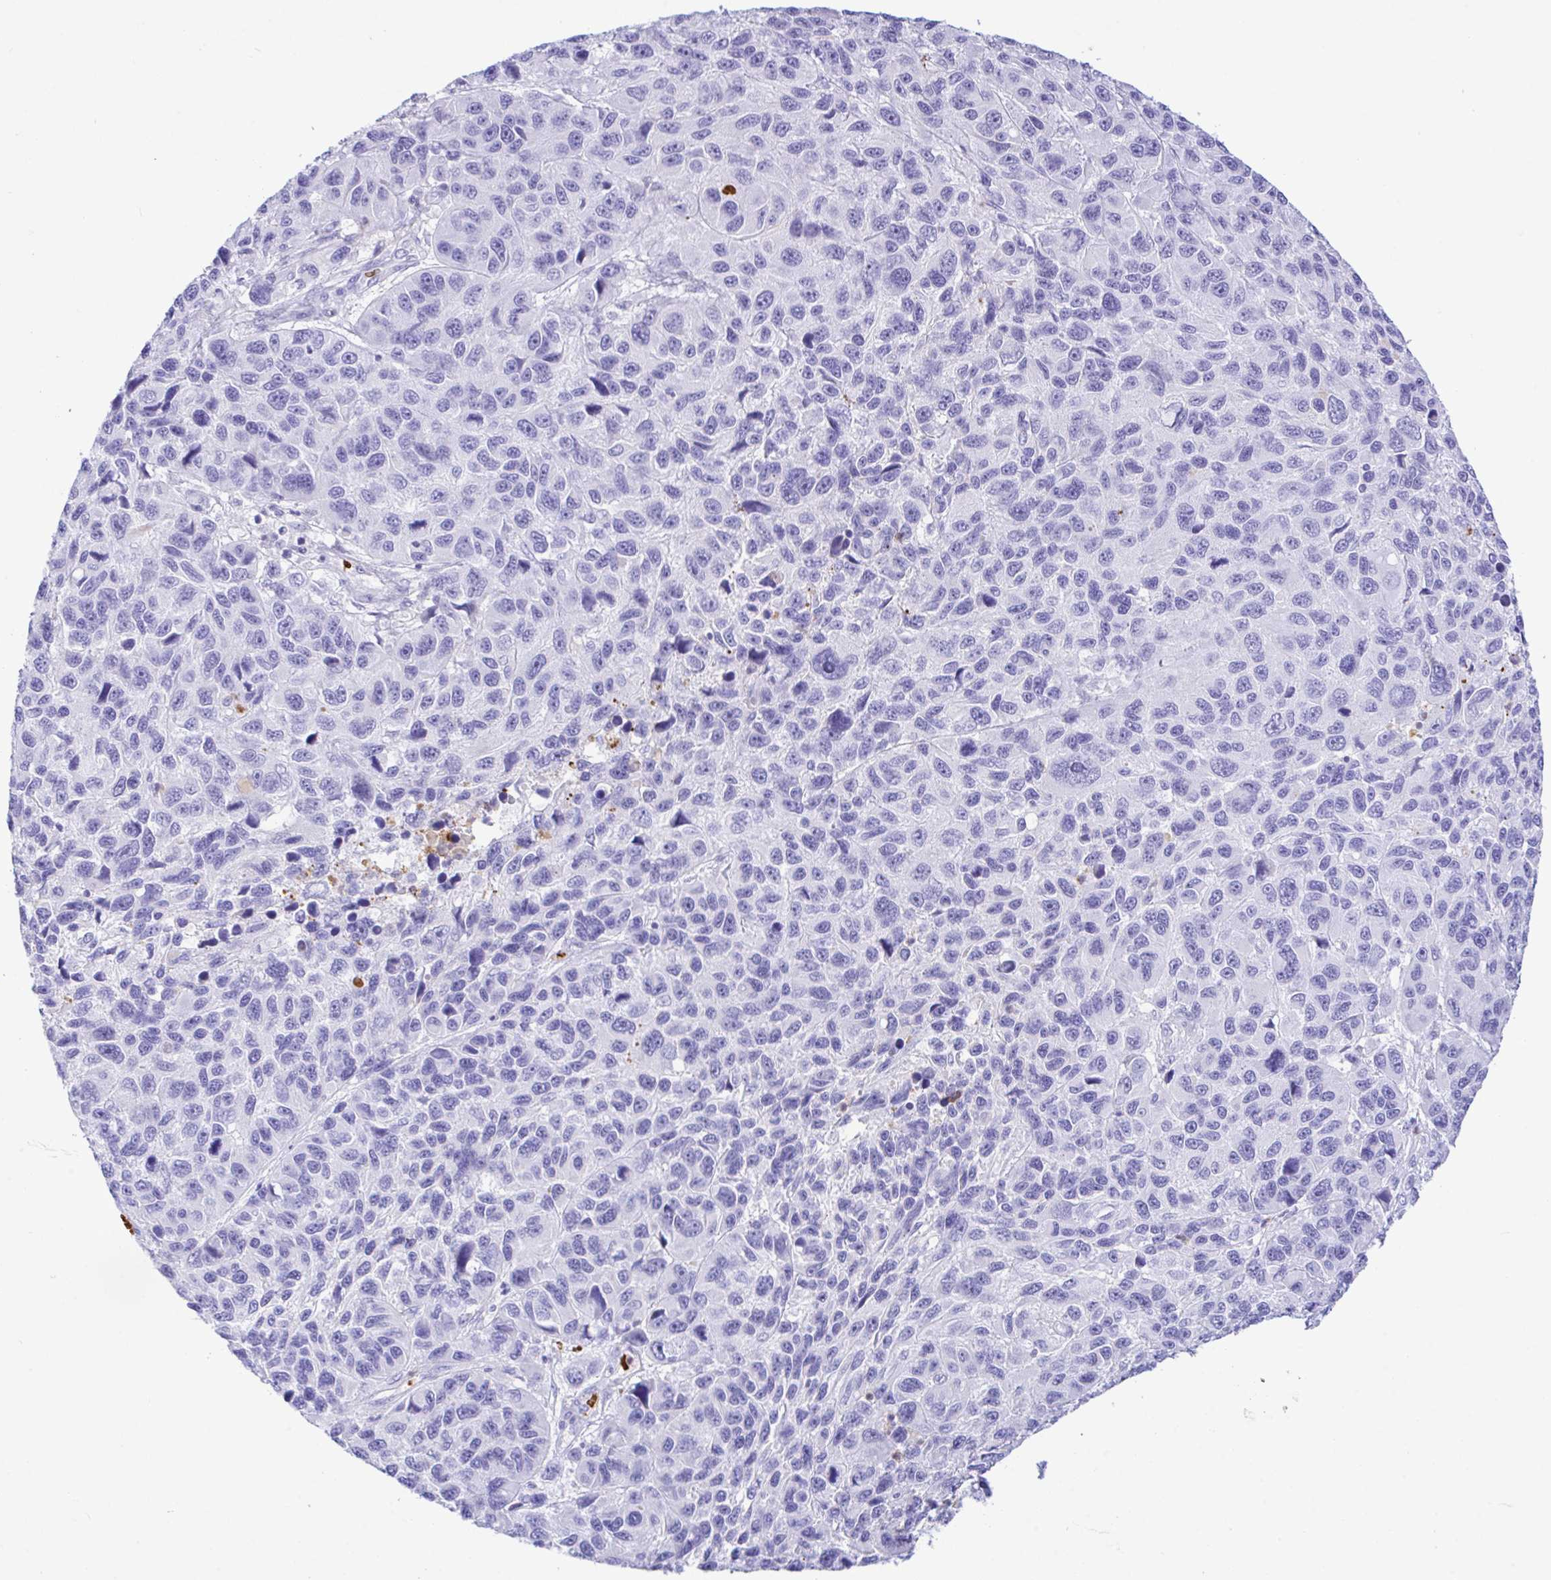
{"staining": {"intensity": "negative", "quantity": "none", "location": "none"}, "tissue": "melanoma", "cell_type": "Tumor cells", "image_type": "cancer", "snomed": [{"axis": "morphology", "description": "Malignant melanoma, NOS"}, {"axis": "topography", "description": "Skin"}], "caption": "An image of human melanoma is negative for staining in tumor cells.", "gene": "ZNF221", "patient": {"sex": "male", "age": 53}}